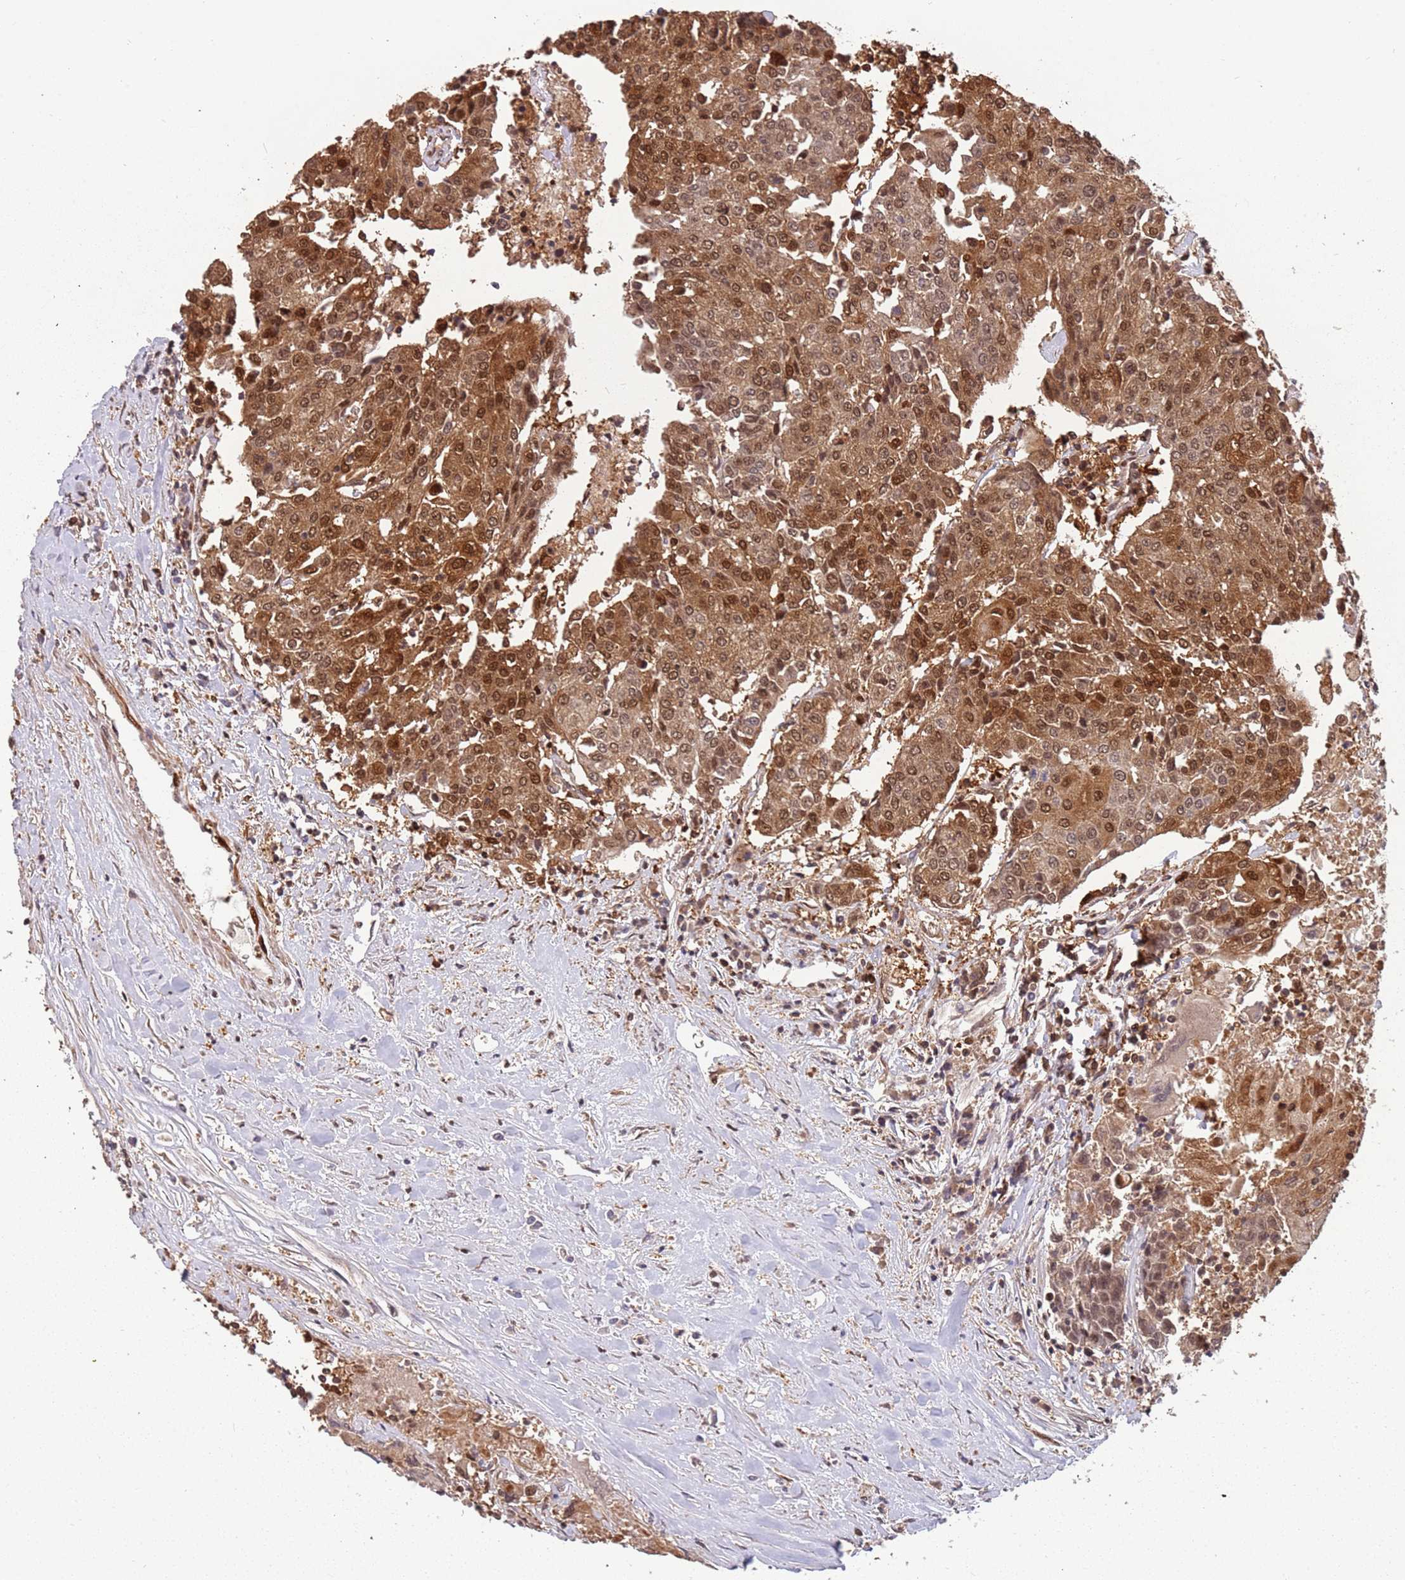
{"staining": {"intensity": "moderate", "quantity": ">75%", "location": "cytoplasmic/membranous,nuclear"}, "tissue": "urothelial cancer", "cell_type": "Tumor cells", "image_type": "cancer", "snomed": [{"axis": "morphology", "description": "Urothelial carcinoma, High grade"}, {"axis": "topography", "description": "Urinary bladder"}], "caption": "Urothelial cancer stained for a protein exhibits moderate cytoplasmic/membranous and nuclear positivity in tumor cells.", "gene": "GBP2", "patient": {"sex": "female", "age": 85}}